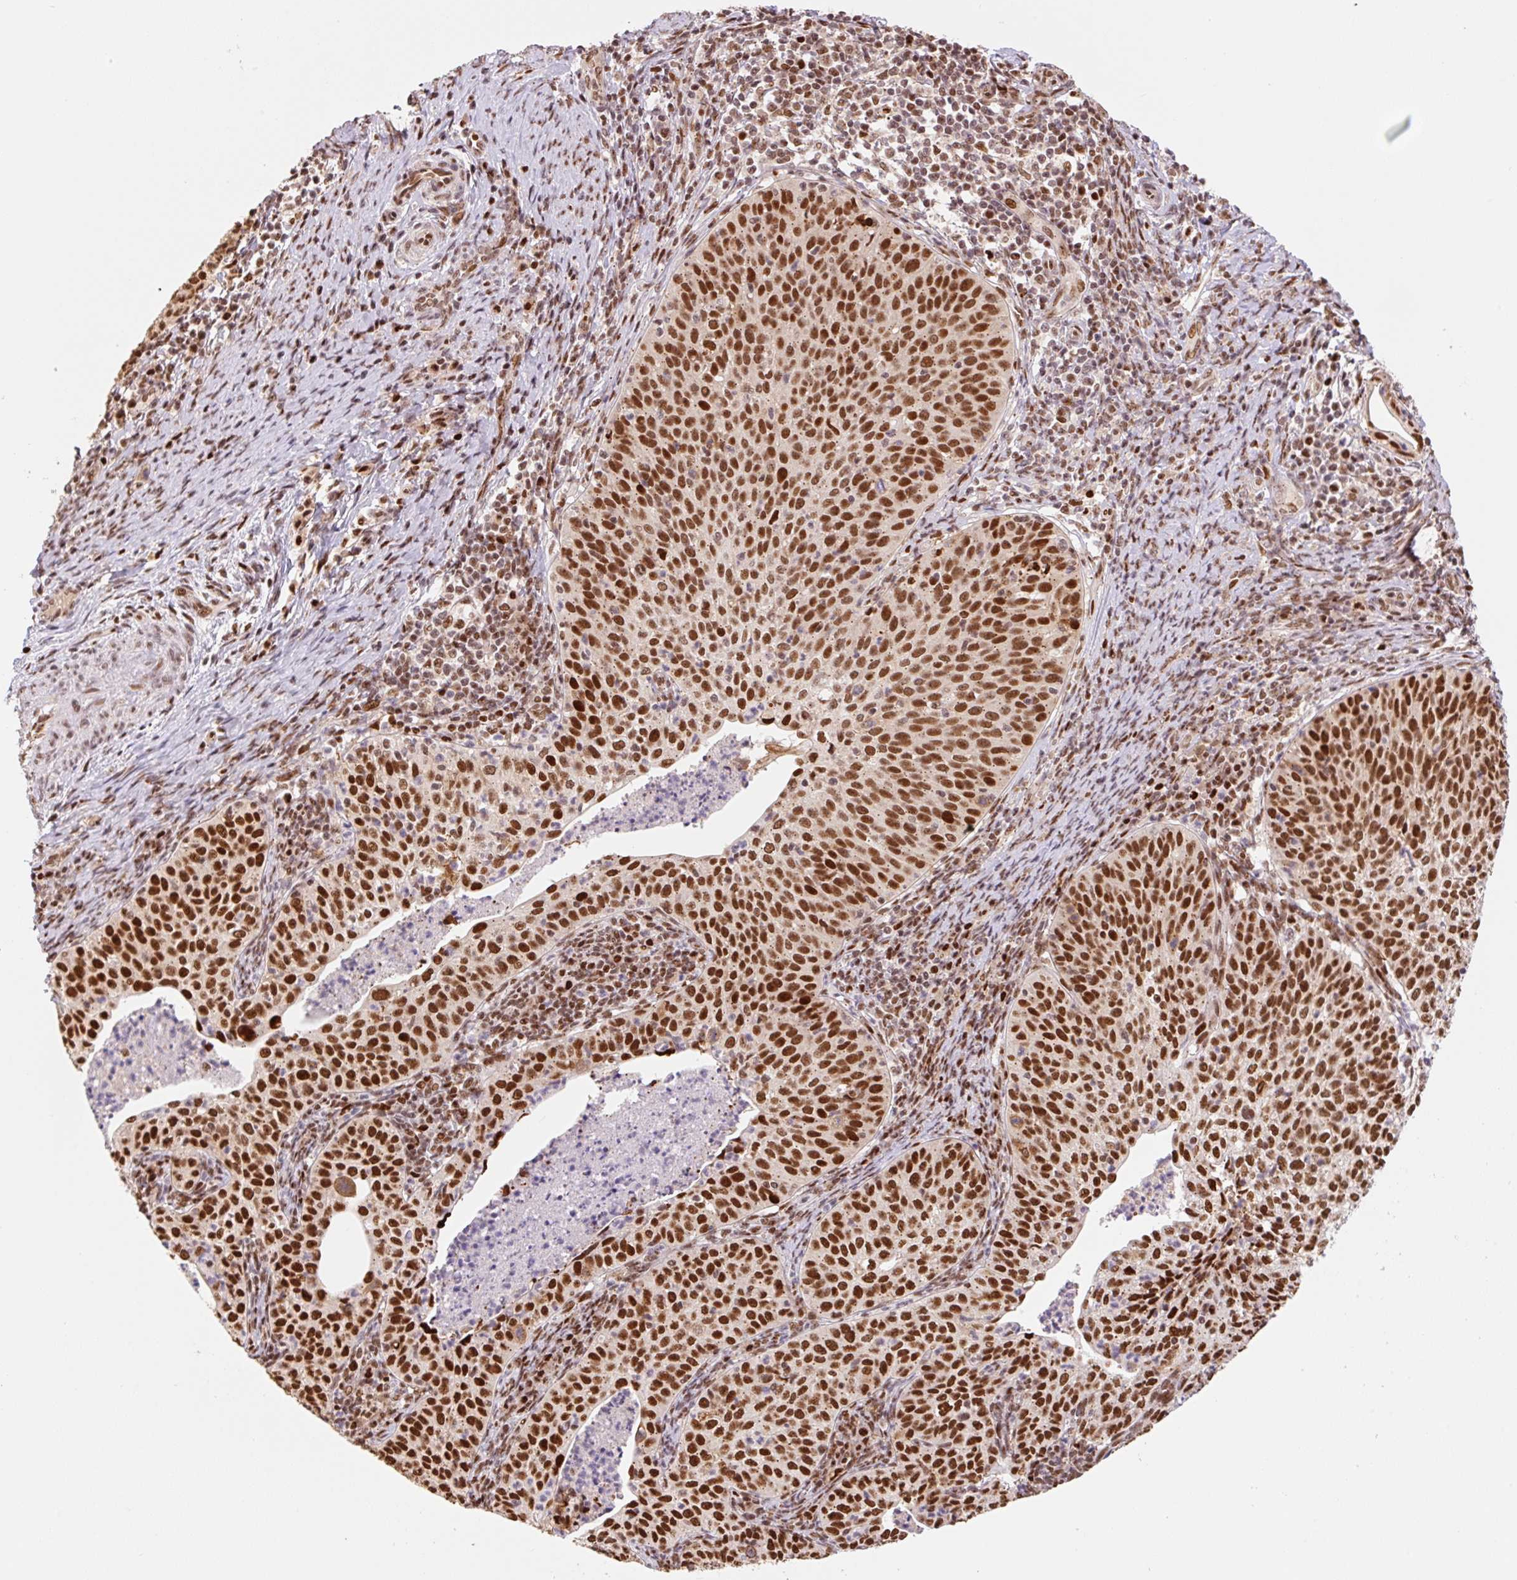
{"staining": {"intensity": "strong", "quantity": ">75%", "location": "nuclear"}, "tissue": "cervical cancer", "cell_type": "Tumor cells", "image_type": "cancer", "snomed": [{"axis": "morphology", "description": "Squamous cell carcinoma, NOS"}, {"axis": "topography", "description": "Cervix"}], "caption": "Immunohistochemistry histopathology image of neoplastic tissue: squamous cell carcinoma (cervical) stained using immunohistochemistry displays high levels of strong protein expression localized specifically in the nuclear of tumor cells, appearing as a nuclear brown color.", "gene": "GPR139", "patient": {"sex": "female", "age": 30}}